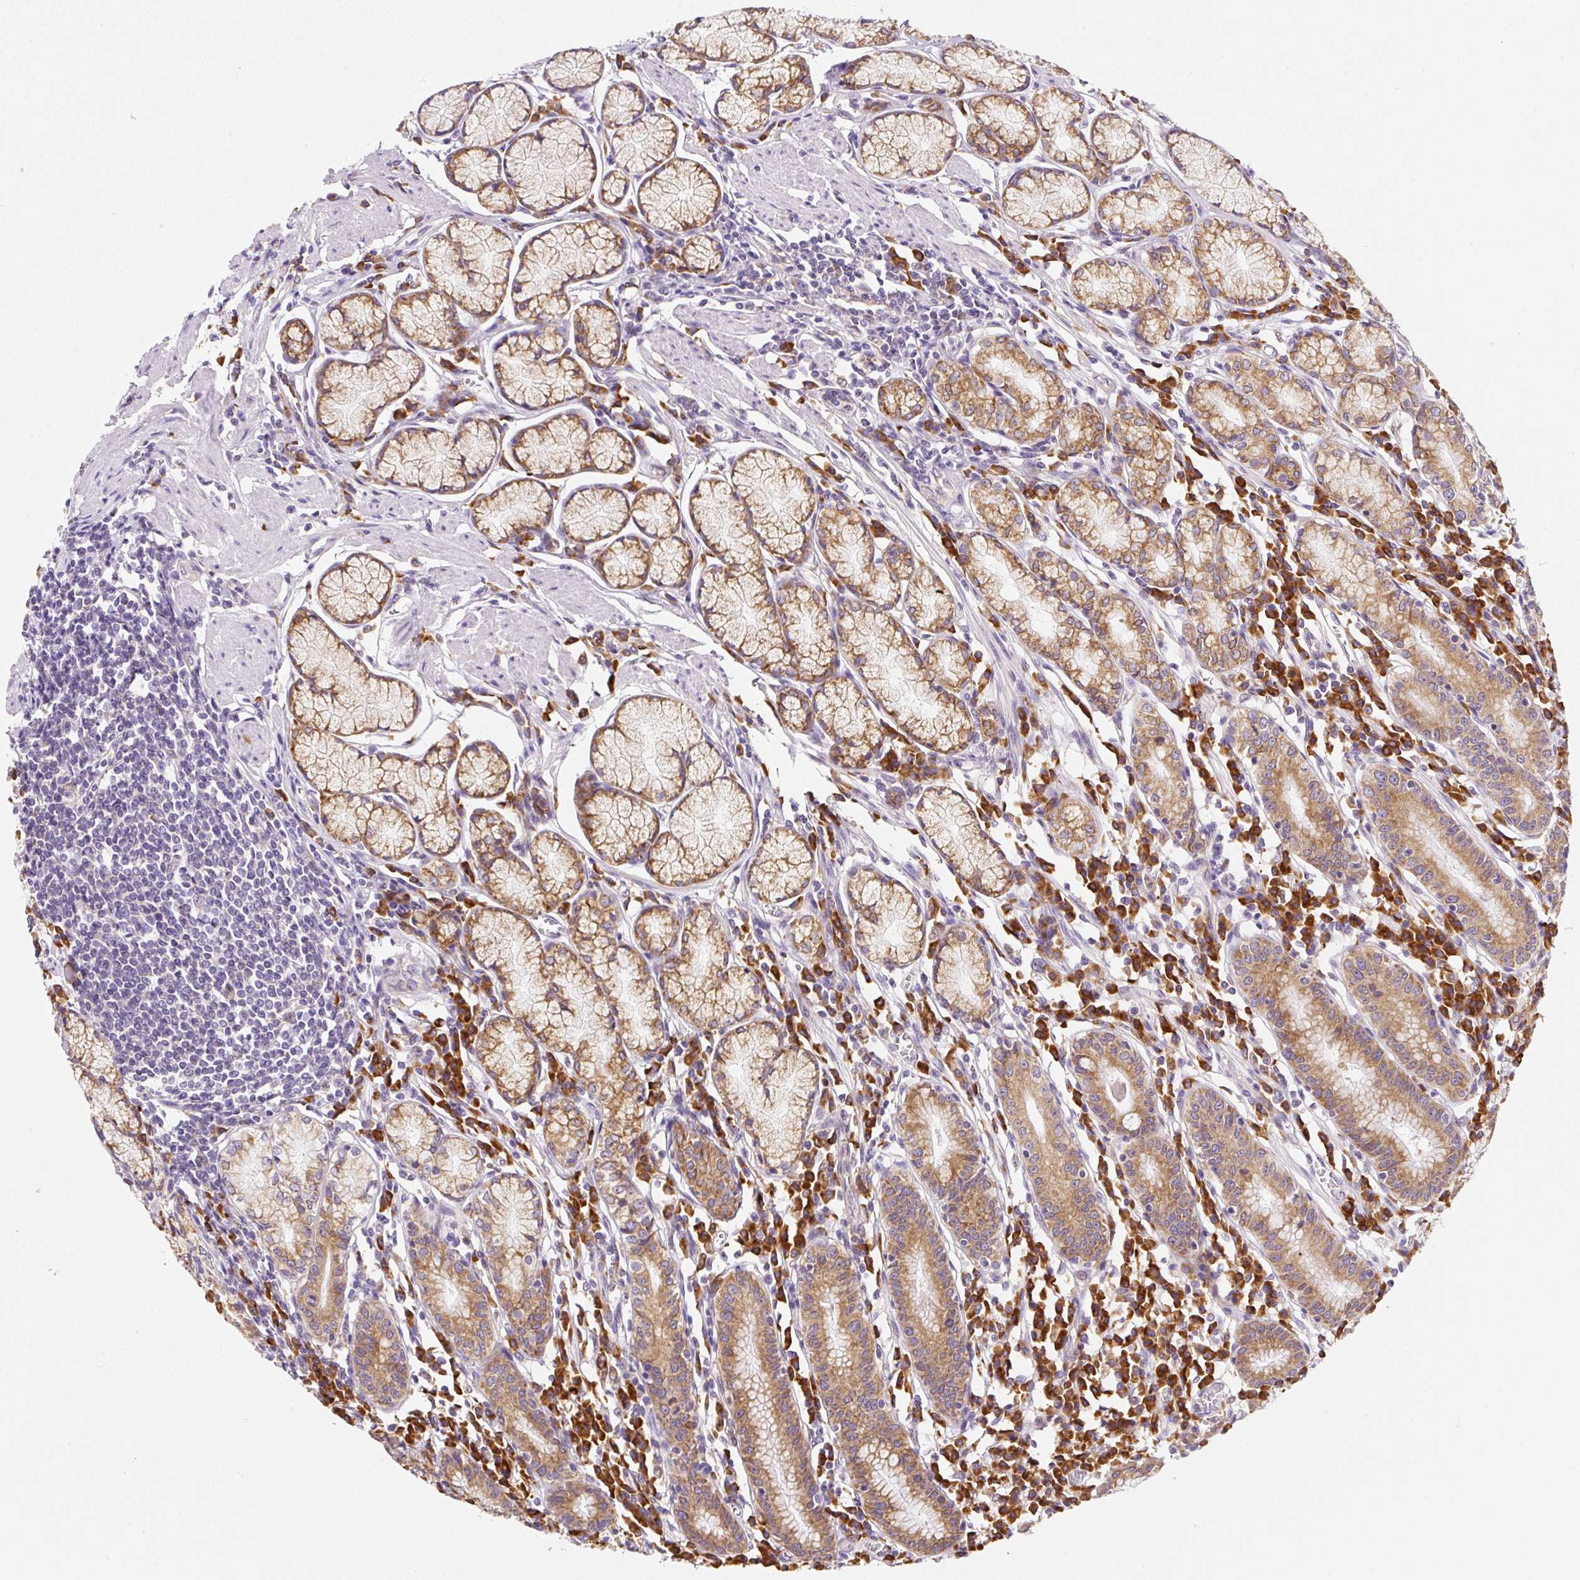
{"staining": {"intensity": "strong", "quantity": ">75%", "location": "cytoplasmic/membranous"}, "tissue": "stomach", "cell_type": "Glandular cells", "image_type": "normal", "snomed": [{"axis": "morphology", "description": "Normal tissue, NOS"}, {"axis": "topography", "description": "Stomach"}], "caption": "Human stomach stained for a protein (brown) reveals strong cytoplasmic/membranous positive positivity in approximately >75% of glandular cells.", "gene": "DDOST", "patient": {"sex": "male", "age": 55}}